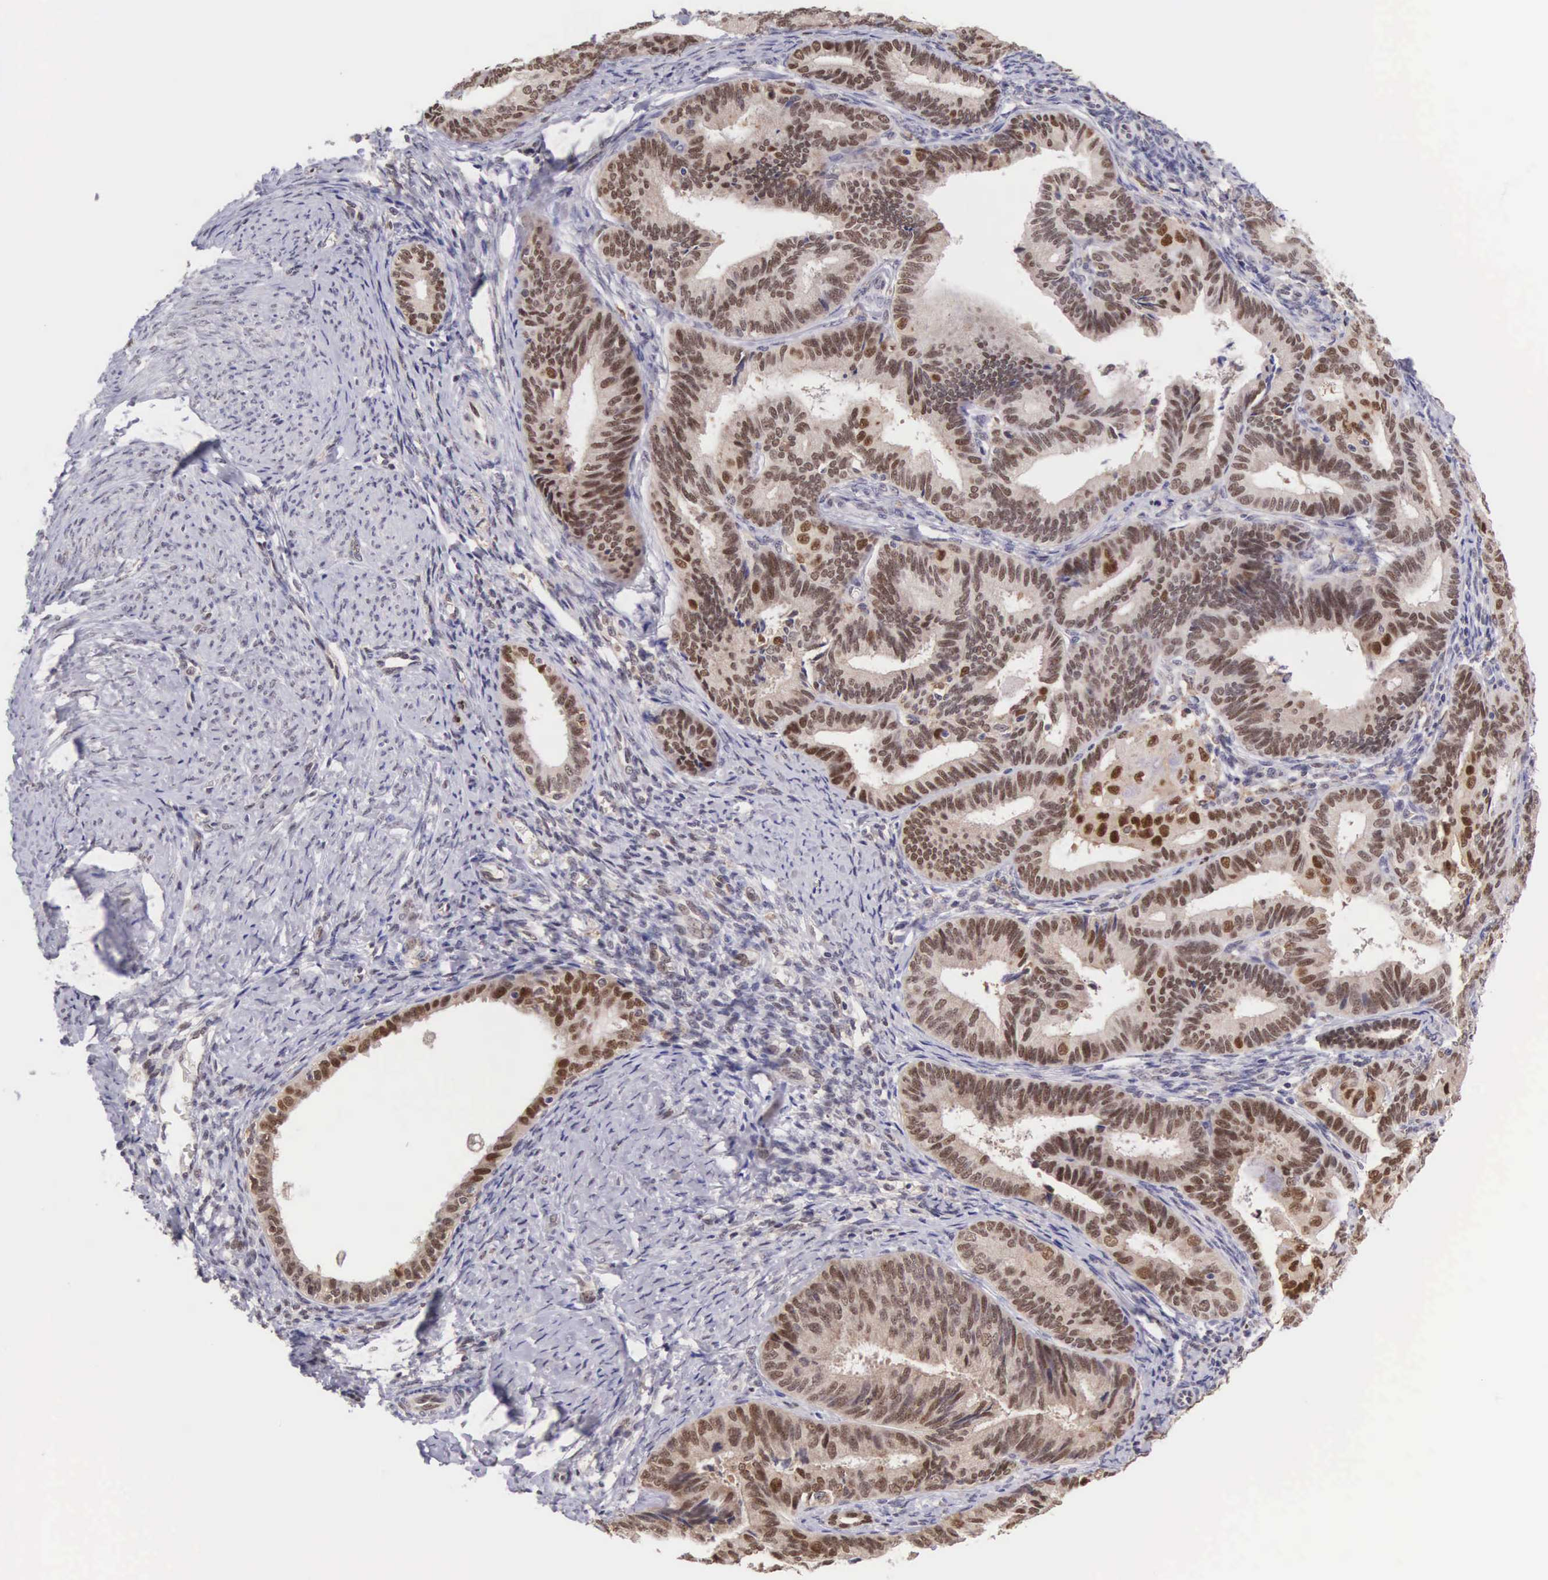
{"staining": {"intensity": "moderate", "quantity": "25%-75%", "location": "nuclear"}, "tissue": "endometrial cancer", "cell_type": "Tumor cells", "image_type": "cancer", "snomed": [{"axis": "morphology", "description": "Adenocarcinoma, NOS"}, {"axis": "topography", "description": "Endometrium"}], "caption": "Adenocarcinoma (endometrial) stained with immunohistochemistry (IHC) exhibits moderate nuclear positivity in approximately 25%-75% of tumor cells.", "gene": "GRK3", "patient": {"sex": "female", "age": 63}}